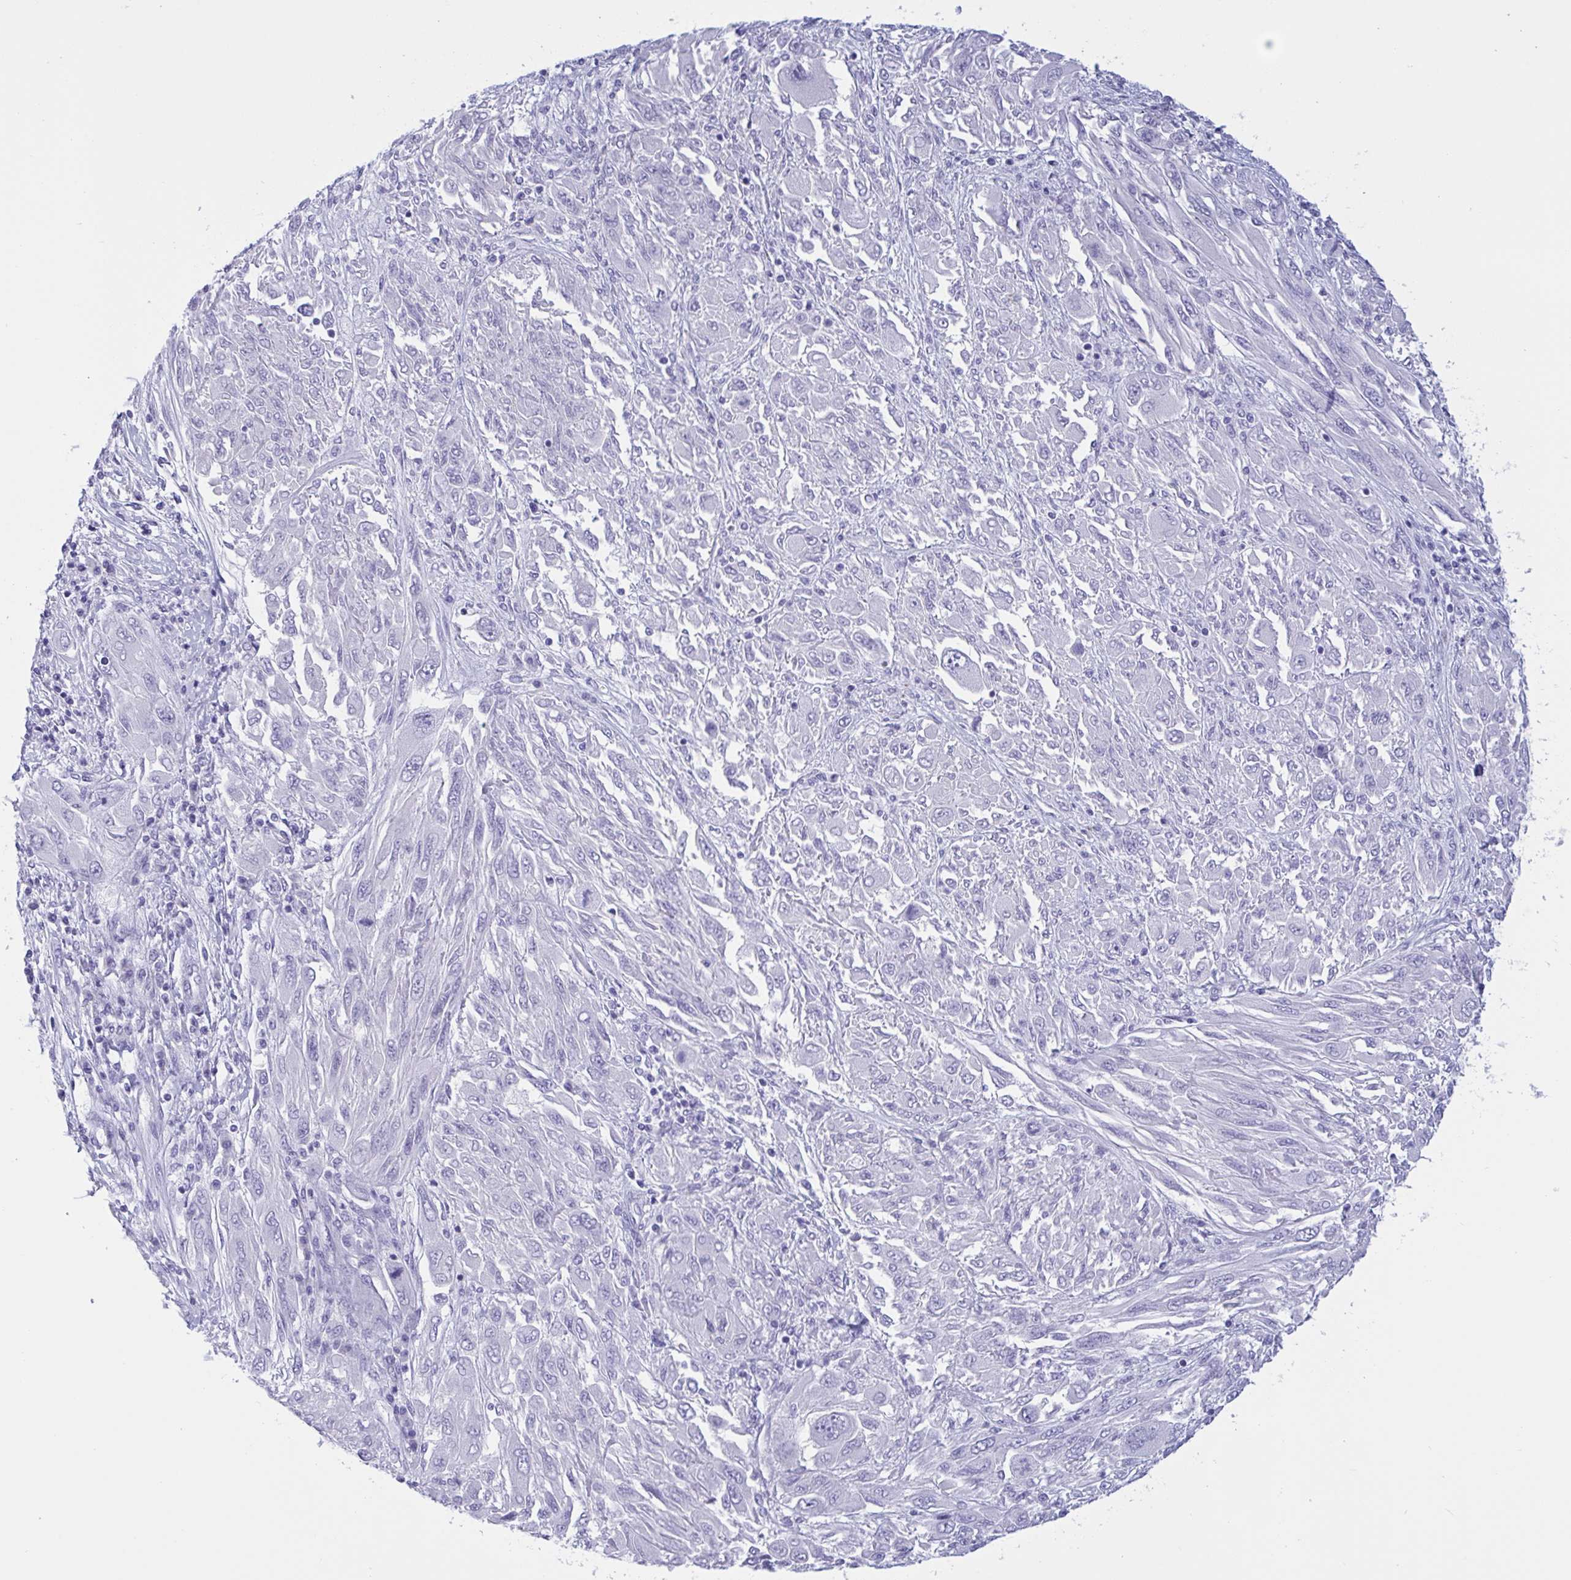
{"staining": {"intensity": "negative", "quantity": "none", "location": "none"}, "tissue": "melanoma", "cell_type": "Tumor cells", "image_type": "cancer", "snomed": [{"axis": "morphology", "description": "Malignant melanoma, NOS"}, {"axis": "topography", "description": "Skin"}], "caption": "Human melanoma stained for a protein using immunohistochemistry (IHC) exhibits no expression in tumor cells.", "gene": "OXLD1", "patient": {"sex": "female", "age": 91}}